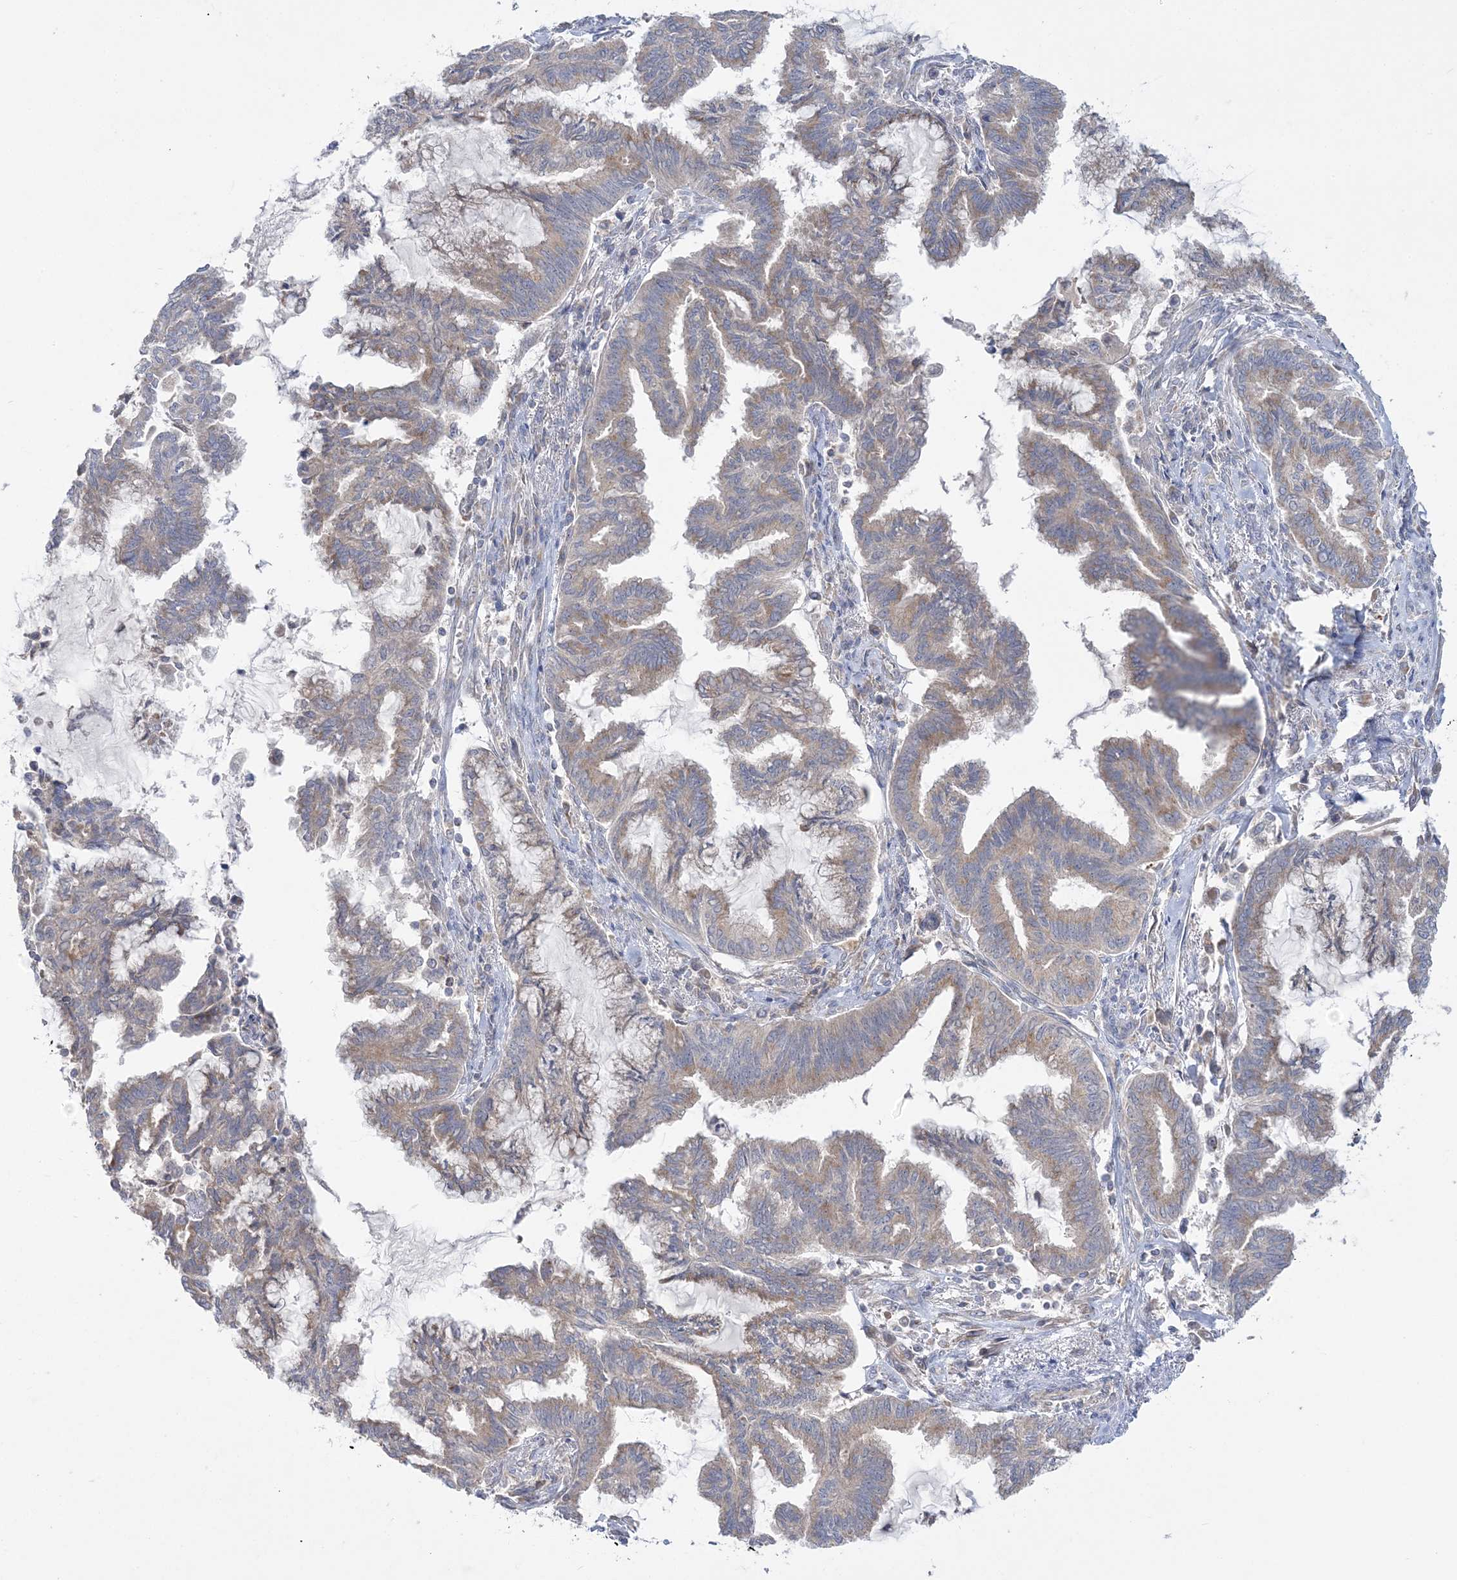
{"staining": {"intensity": "weak", "quantity": "25%-75%", "location": "cytoplasmic/membranous"}, "tissue": "endometrial cancer", "cell_type": "Tumor cells", "image_type": "cancer", "snomed": [{"axis": "morphology", "description": "Adenocarcinoma, NOS"}, {"axis": "topography", "description": "Endometrium"}], "caption": "This histopathology image reveals immunohistochemistry staining of endometrial adenocarcinoma, with low weak cytoplasmic/membranous staining in about 25%-75% of tumor cells.", "gene": "MMADHC", "patient": {"sex": "female", "age": 86}}